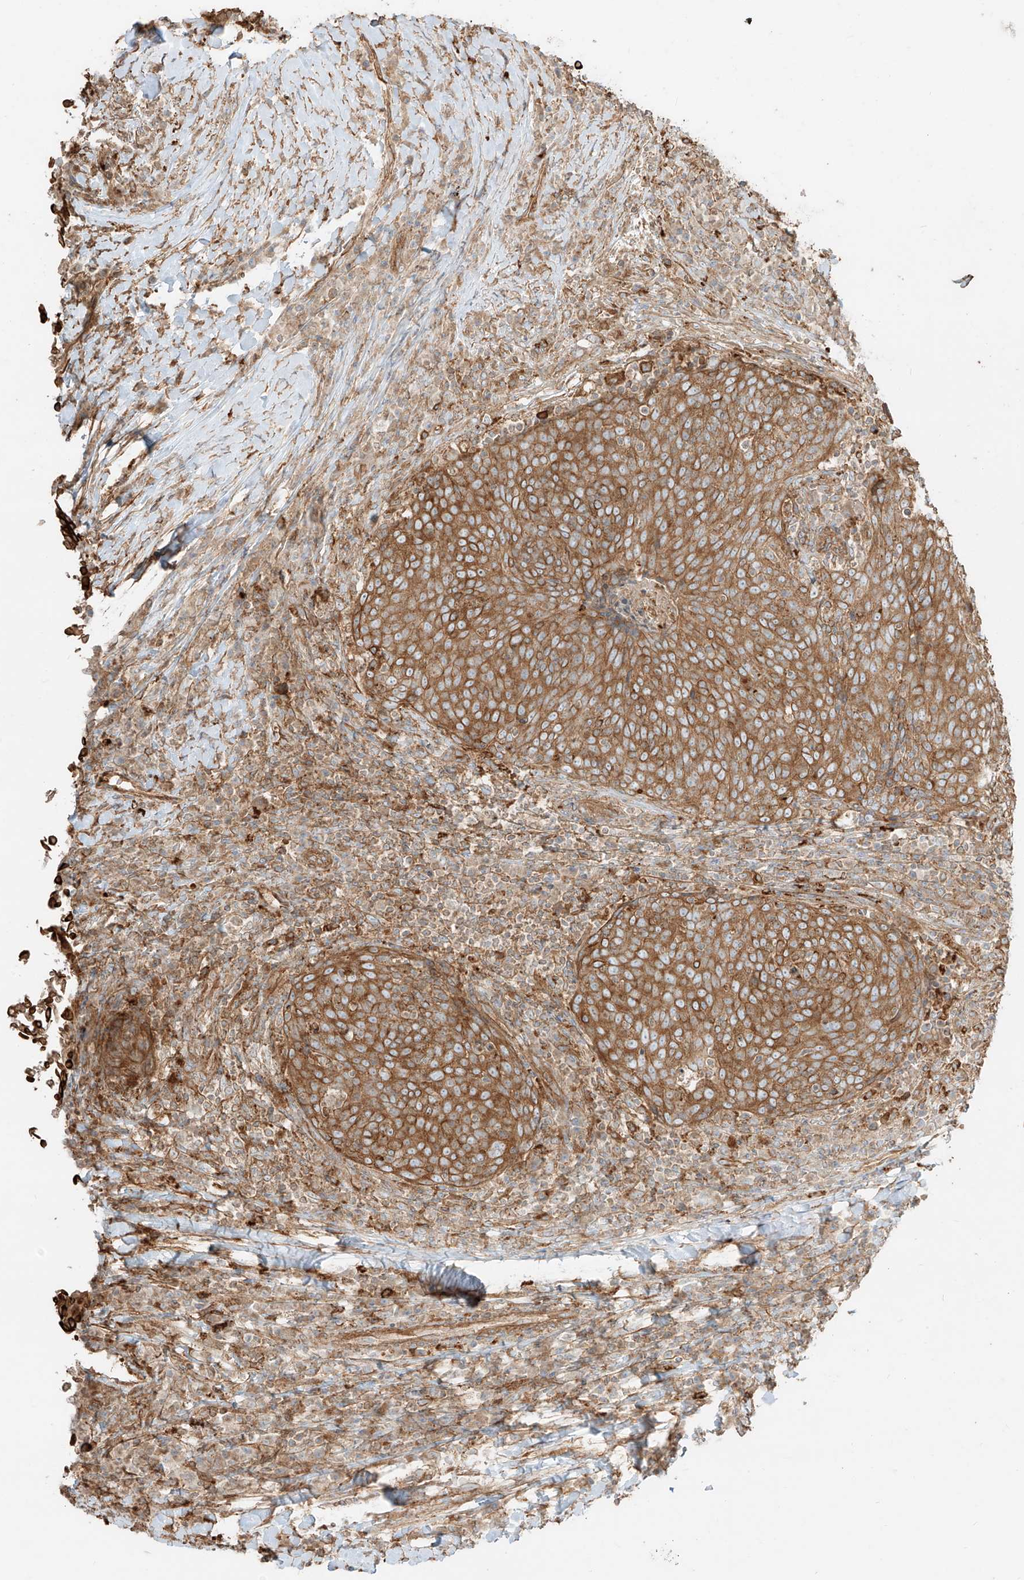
{"staining": {"intensity": "moderate", "quantity": ">75%", "location": "cytoplasmic/membranous"}, "tissue": "head and neck cancer", "cell_type": "Tumor cells", "image_type": "cancer", "snomed": [{"axis": "morphology", "description": "Squamous cell carcinoma, NOS"}, {"axis": "morphology", "description": "Squamous cell carcinoma, metastatic, NOS"}, {"axis": "topography", "description": "Lymph node"}, {"axis": "topography", "description": "Head-Neck"}], "caption": "A photomicrograph of human head and neck metastatic squamous cell carcinoma stained for a protein exhibits moderate cytoplasmic/membranous brown staining in tumor cells.", "gene": "CCDC115", "patient": {"sex": "male", "age": 62}}